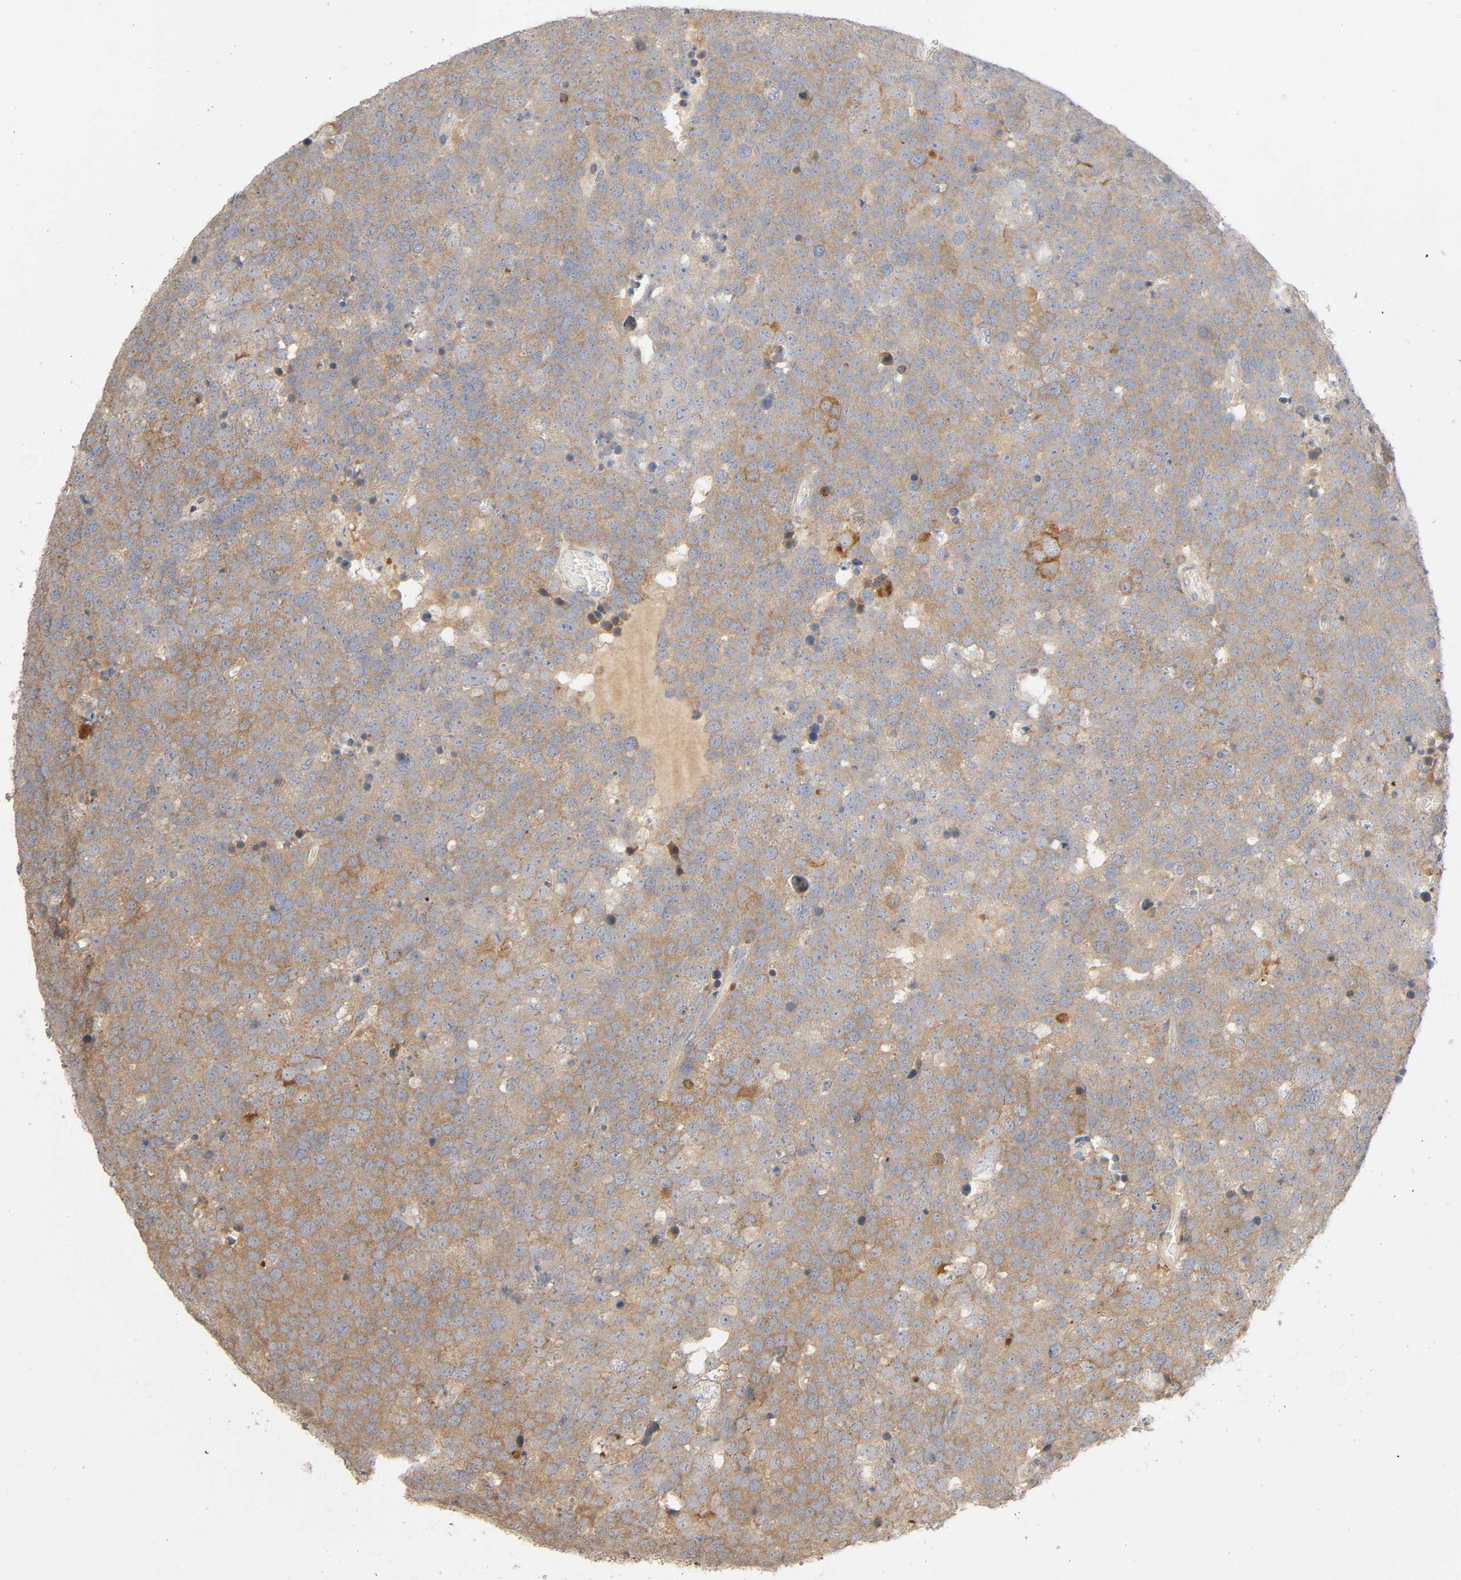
{"staining": {"intensity": "moderate", "quantity": "25%-75%", "location": "cytoplasmic/membranous"}, "tissue": "testis cancer", "cell_type": "Tumor cells", "image_type": "cancer", "snomed": [{"axis": "morphology", "description": "Seminoma, NOS"}, {"axis": "topography", "description": "Testis"}], "caption": "Immunohistochemistry image of neoplastic tissue: human testis seminoma stained using immunohistochemistry (IHC) exhibits medium levels of moderate protein expression localized specifically in the cytoplasmic/membranous of tumor cells, appearing as a cytoplasmic/membranous brown color.", "gene": "SGSM1", "patient": {"sex": "male", "age": 71}}